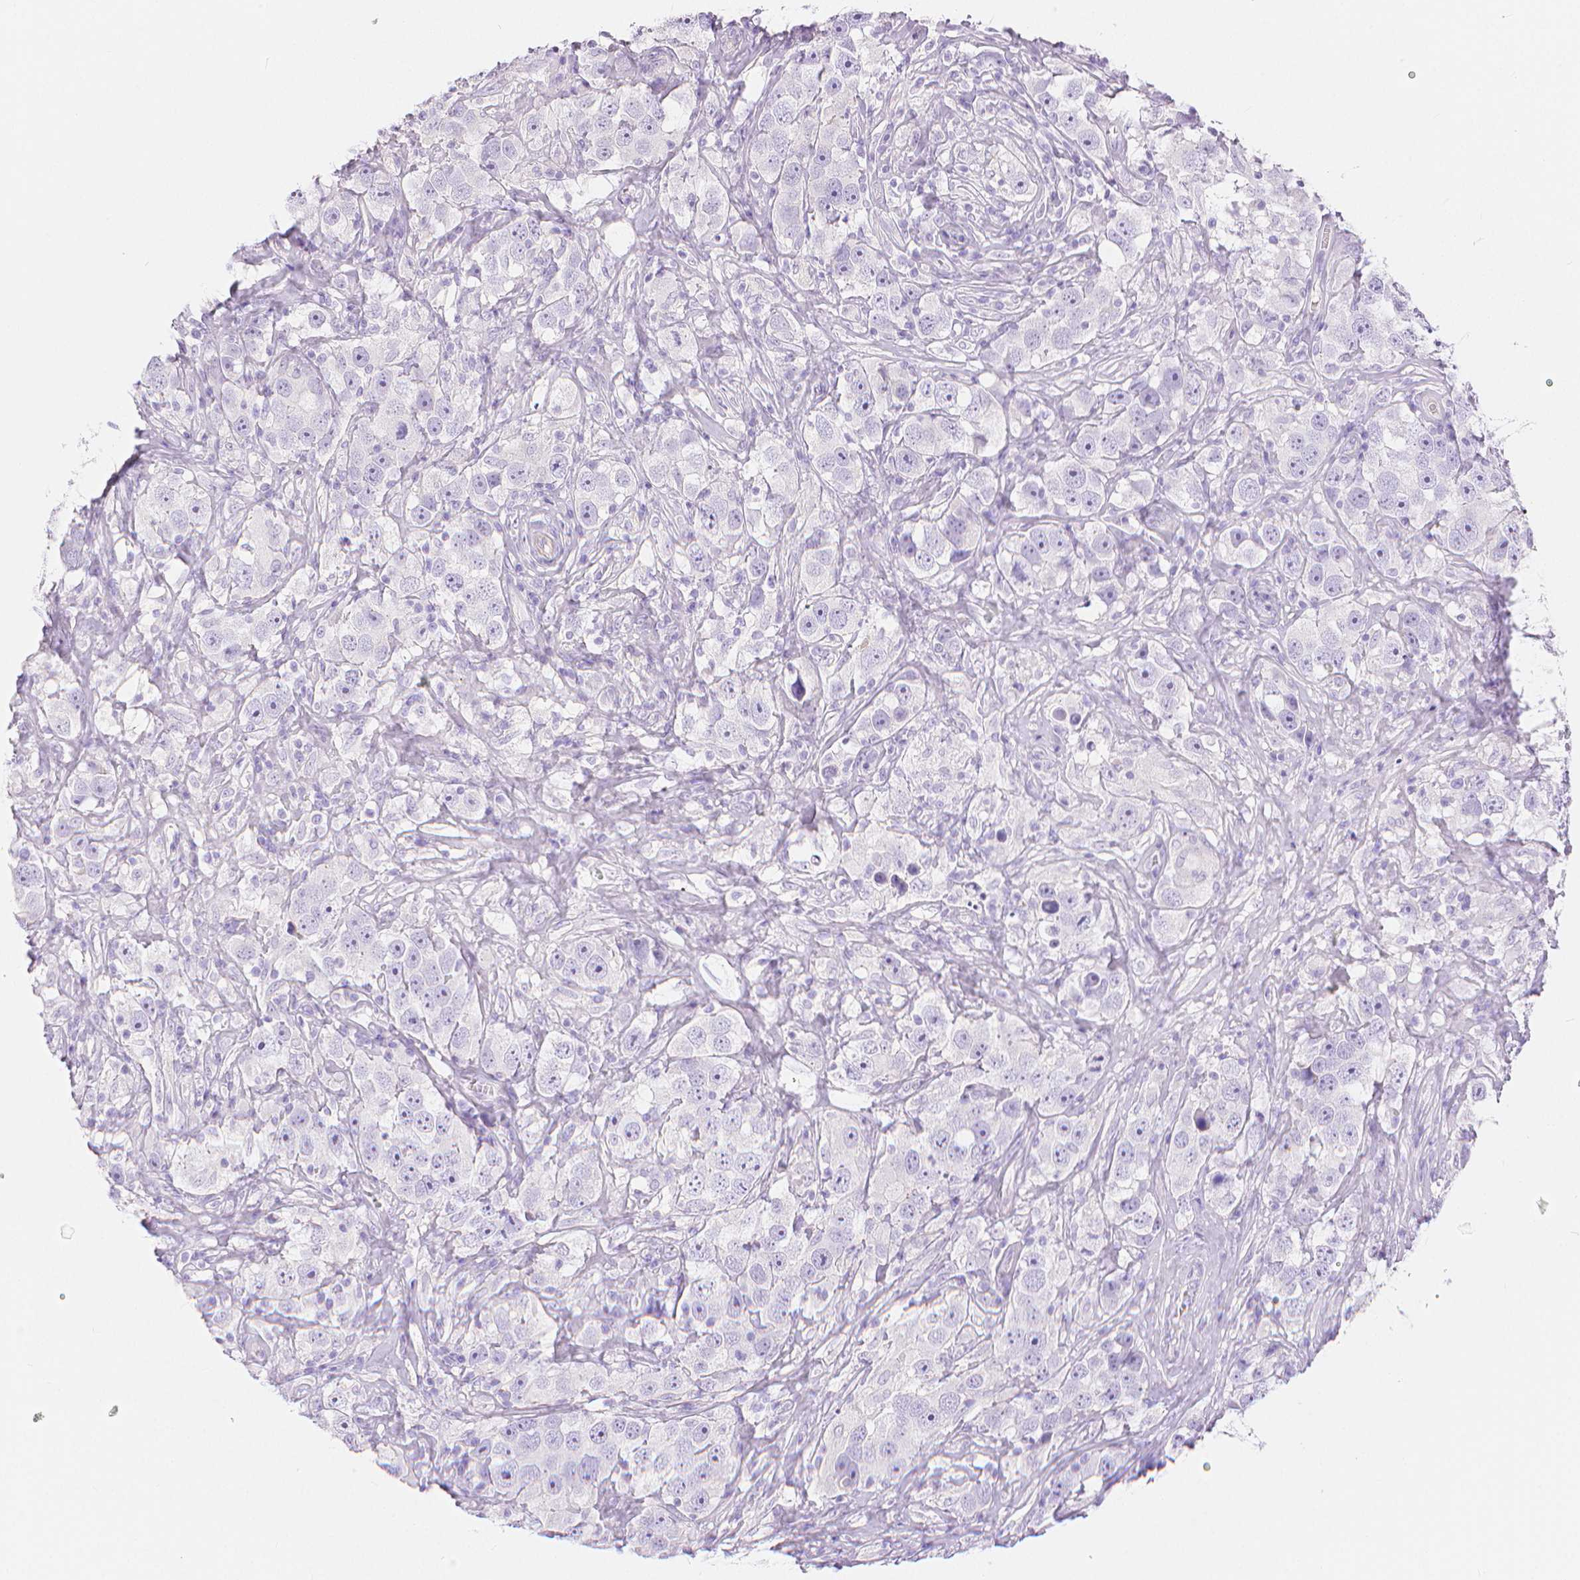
{"staining": {"intensity": "negative", "quantity": "none", "location": "none"}, "tissue": "testis cancer", "cell_type": "Tumor cells", "image_type": "cancer", "snomed": [{"axis": "morphology", "description": "Seminoma, NOS"}, {"axis": "topography", "description": "Testis"}], "caption": "Image shows no protein expression in tumor cells of testis cancer (seminoma) tissue.", "gene": "SLC27A5", "patient": {"sex": "male", "age": 49}}